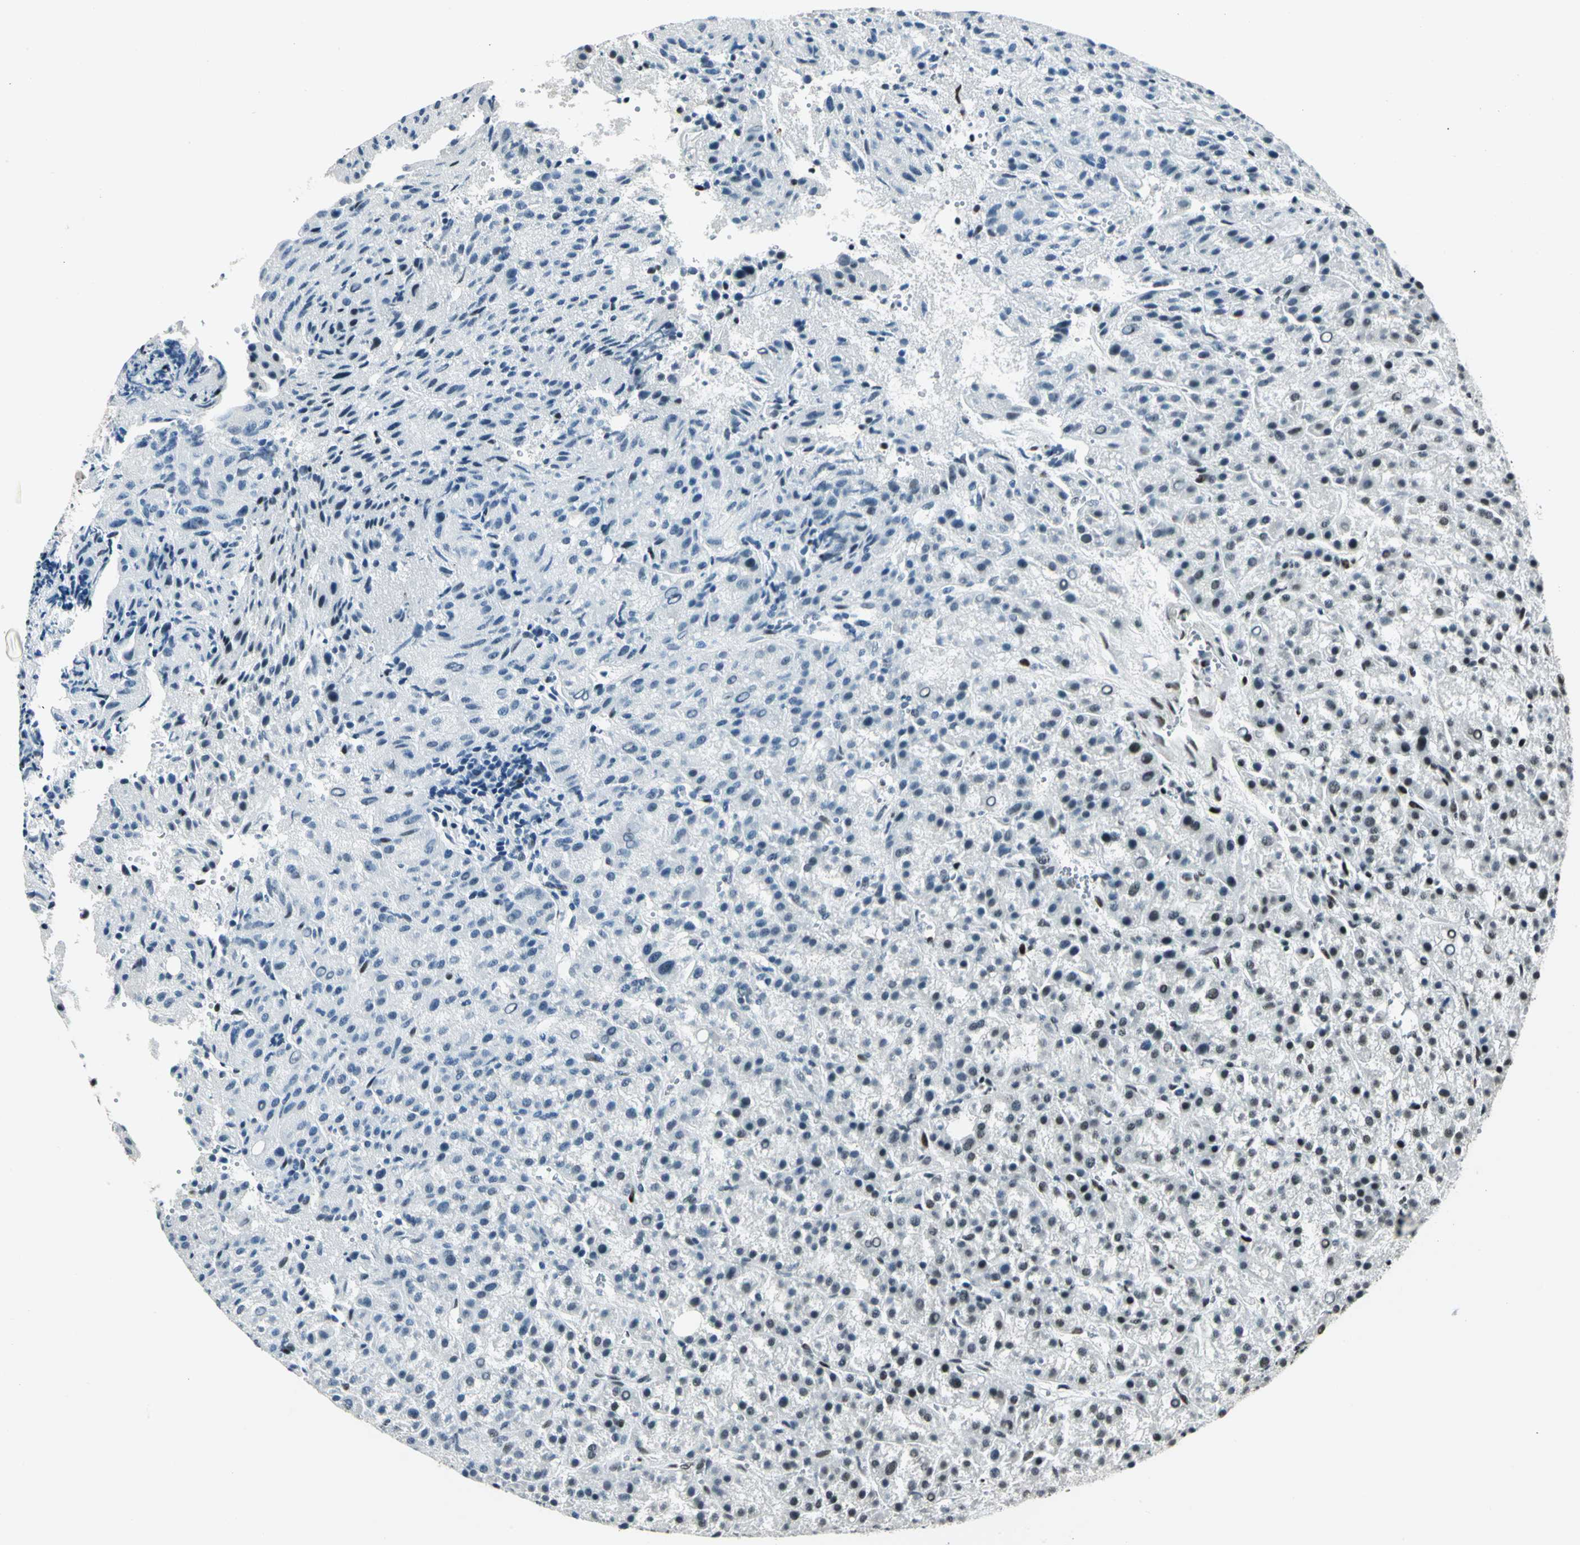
{"staining": {"intensity": "moderate", "quantity": "25%-75%", "location": "nuclear"}, "tissue": "liver cancer", "cell_type": "Tumor cells", "image_type": "cancer", "snomed": [{"axis": "morphology", "description": "Carcinoma, Hepatocellular, NOS"}, {"axis": "topography", "description": "Liver"}], "caption": "Immunohistochemical staining of human liver cancer (hepatocellular carcinoma) displays medium levels of moderate nuclear positivity in approximately 25%-75% of tumor cells. (IHC, brightfield microscopy, high magnification).", "gene": "KAT6B", "patient": {"sex": "female", "age": 58}}